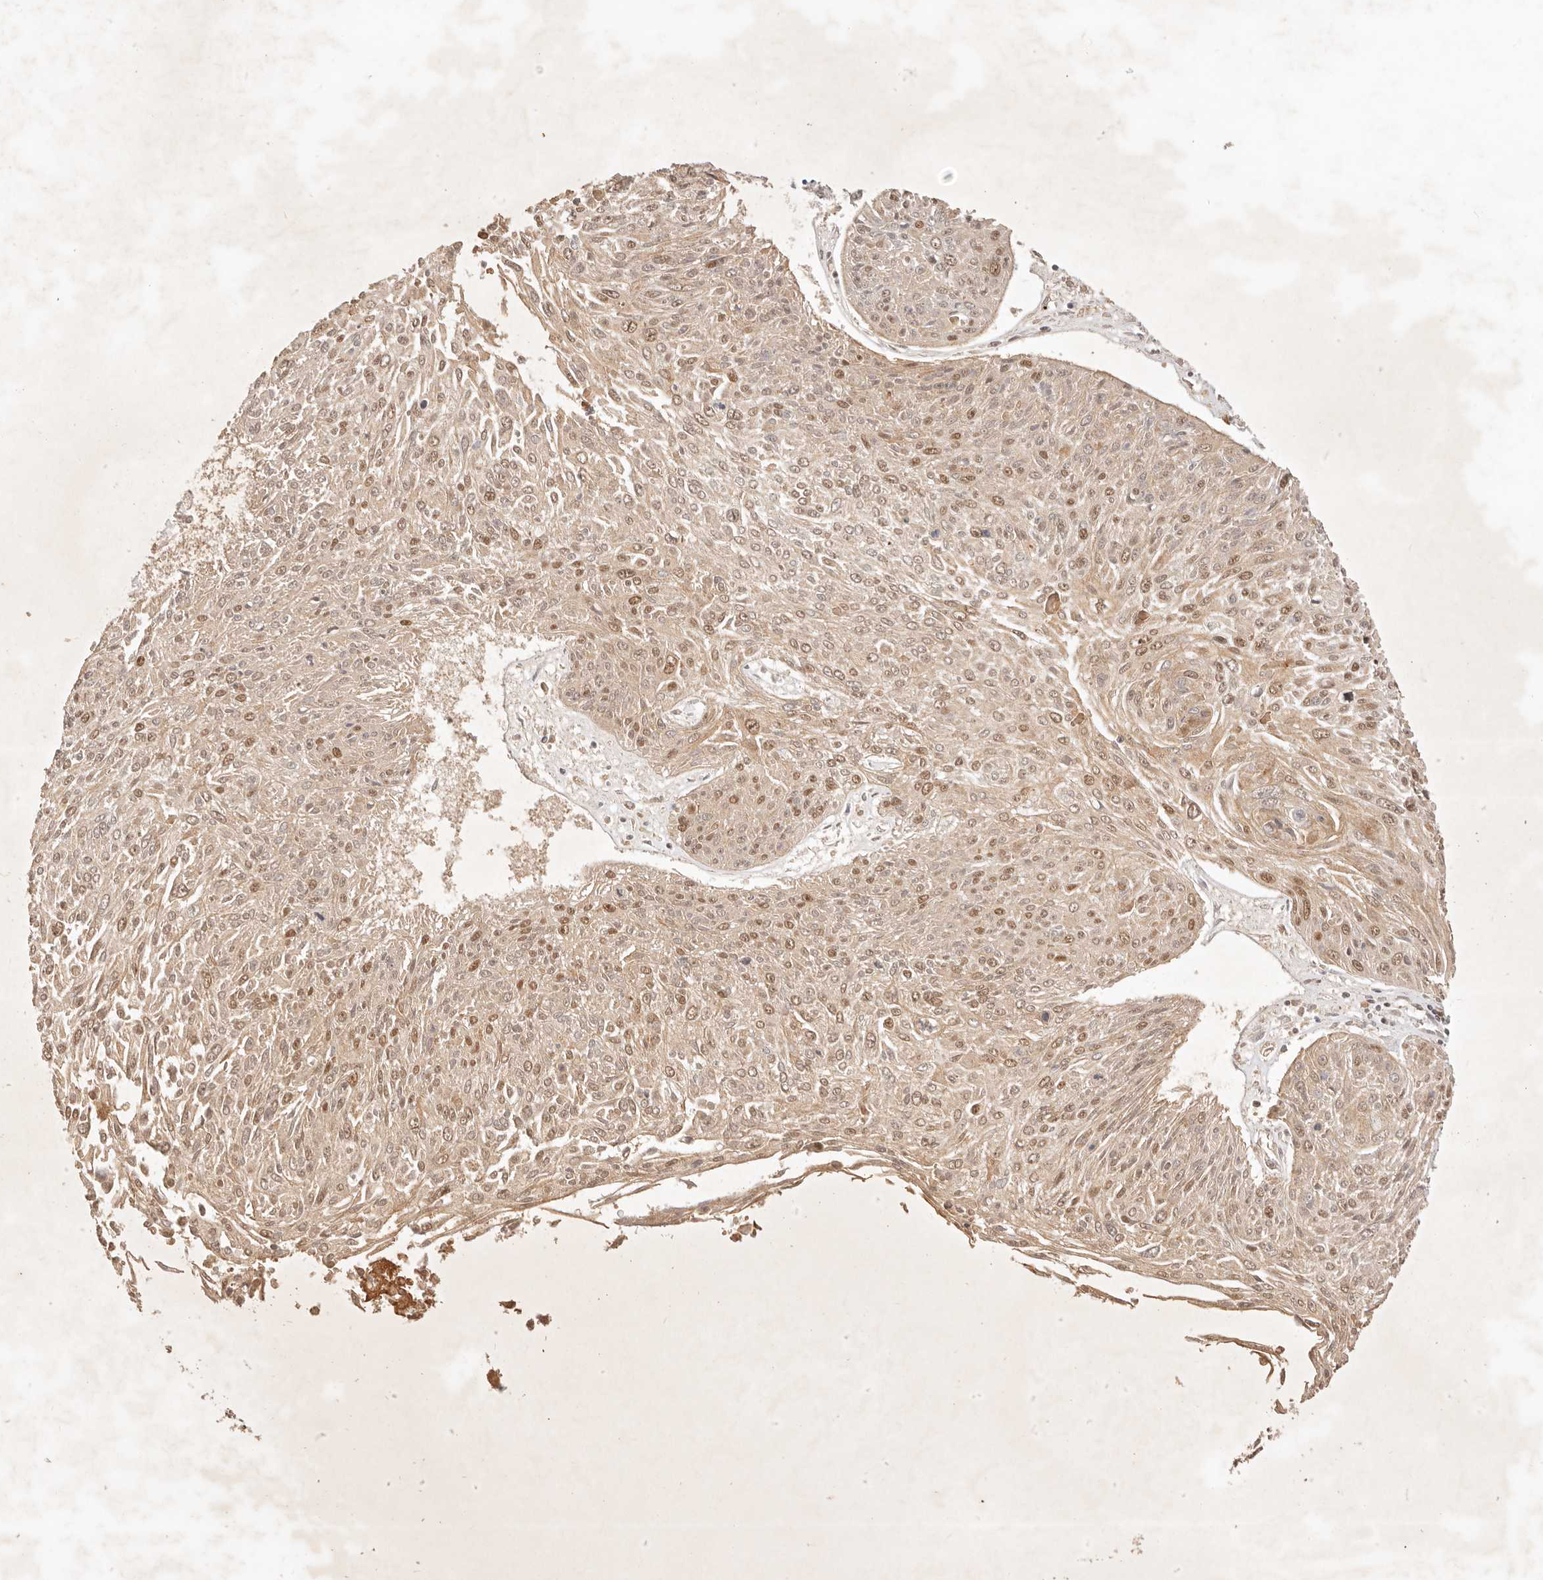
{"staining": {"intensity": "moderate", "quantity": ">75%", "location": "cytoplasmic/membranous,nuclear"}, "tissue": "cervical cancer", "cell_type": "Tumor cells", "image_type": "cancer", "snomed": [{"axis": "morphology", "description": "Squamous cell carcinoma, NOS"}, {"axis": "topography", "description": "Cervix"}], "caption": "Immunohistochemical staining of human squamous cell carcinoma (cervical) displays medium levels of moderate cytoplasmic/membranous and nuclear staining in about >75% of tumor cells. The staining is performed using DAB brown chromogen to label protein expression. The nuclei are counter-stained blue using hematoxylin.", "gene": "TRIM11", "patient": {"sex": "female", "age": 51}}